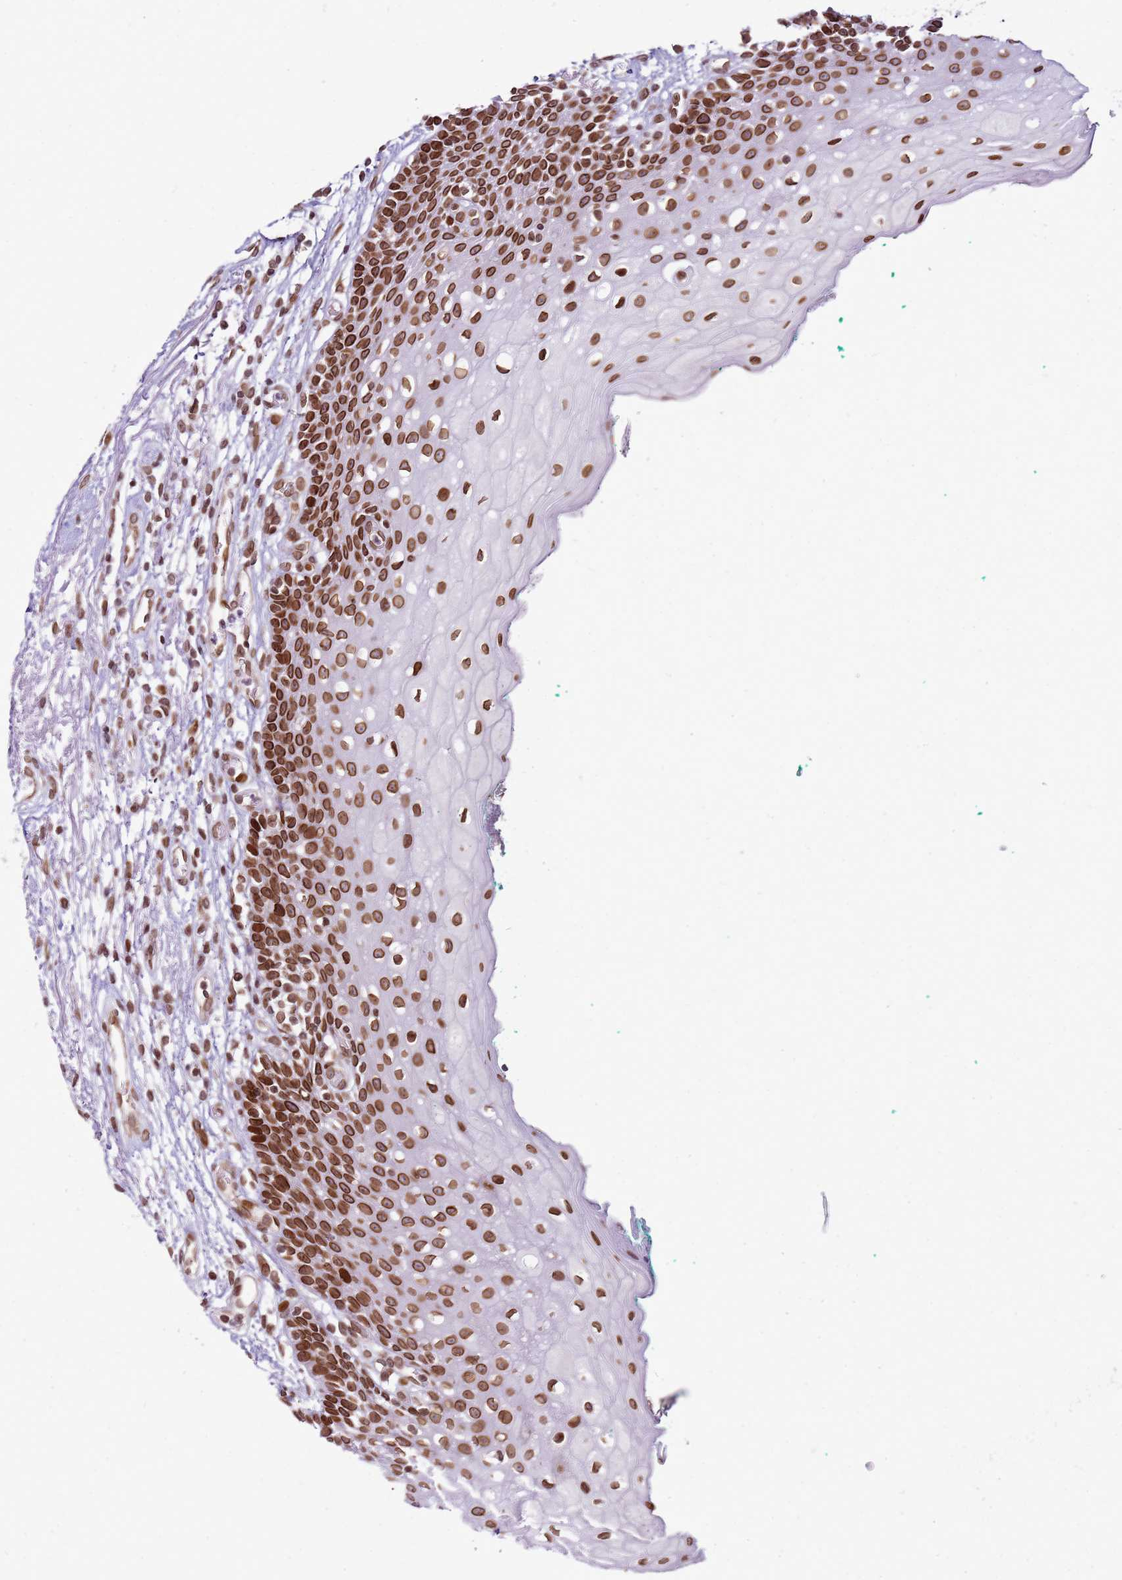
{"staining": {"intensity": "strong", "quantity": ">75%", "location": "cytoplasmic/membranous,nuclear"}, "tissue": "oral mucosa", "cell_type": "Squamous epithelial cells", "image_type": "normal", "snomed": [{"axis": "morphology", "description": "Normal tissue, NOS"}, {"axis": "morphology", "description": "Squamous cell carcinoma, NOS"}, {"axis": "topography", "description": "Oral tissue"}, {"axis": "topography", "description": "Tounge, NOS"}, {"axis": "topography", "description": "Head-Neck"}], "caption": "Immunohistochemistry (DAB) staining of unremarkable human oral mucosa displays strong cytoplasmic/membranous,nuclear protein staining in about >75% of squamous epithelial cells.", "gene": "POU6F1", "patient": {"sex": "male", "age": 79}}